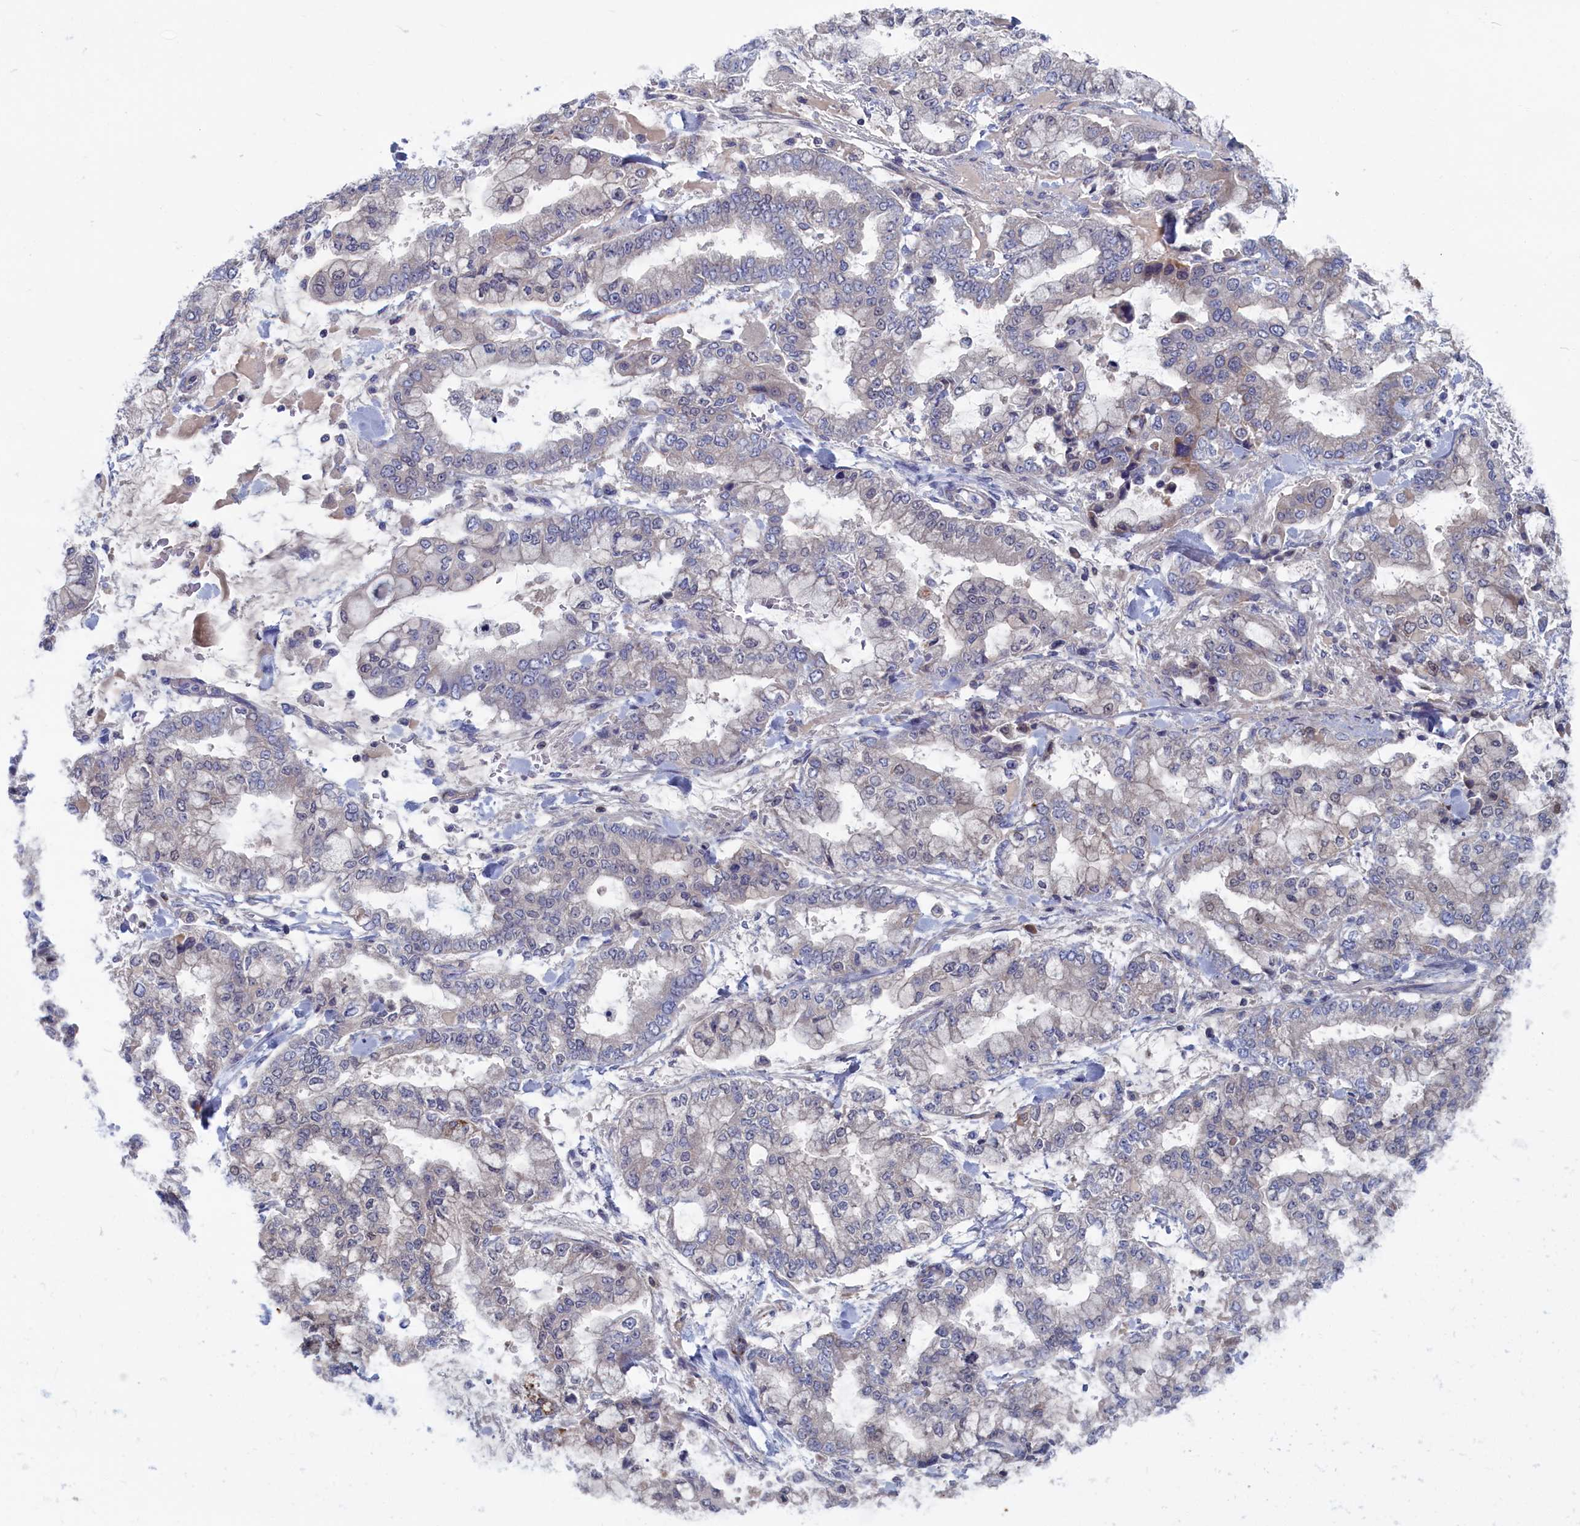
{"staining": {"intensity": "moderate", "quantity": "<25%", "location": "cytoplasmic/membranous"}, "tissue": "stomach cancer", "cell_type": "Tumor cells", "image_type": "cancer", "snomed": [{"axis": "morphology", "description": "Normal tissue, NOS"}, {"axis": "morphology", "description": "Adenocarcinoma, NOS"}, {"axis": "topography", "description": "Stomach, upper"}, {"axis": "topography", "description": "Stomach"}], "caption": "Brown immunohistochemical staining in adenocarcinoma (stomach) demonstrates moderate cytoplasmic/membranous staining in about <25% of tumor cells.", "gene": "CEND1", "patient": {"sex": "male", "age": 76}}